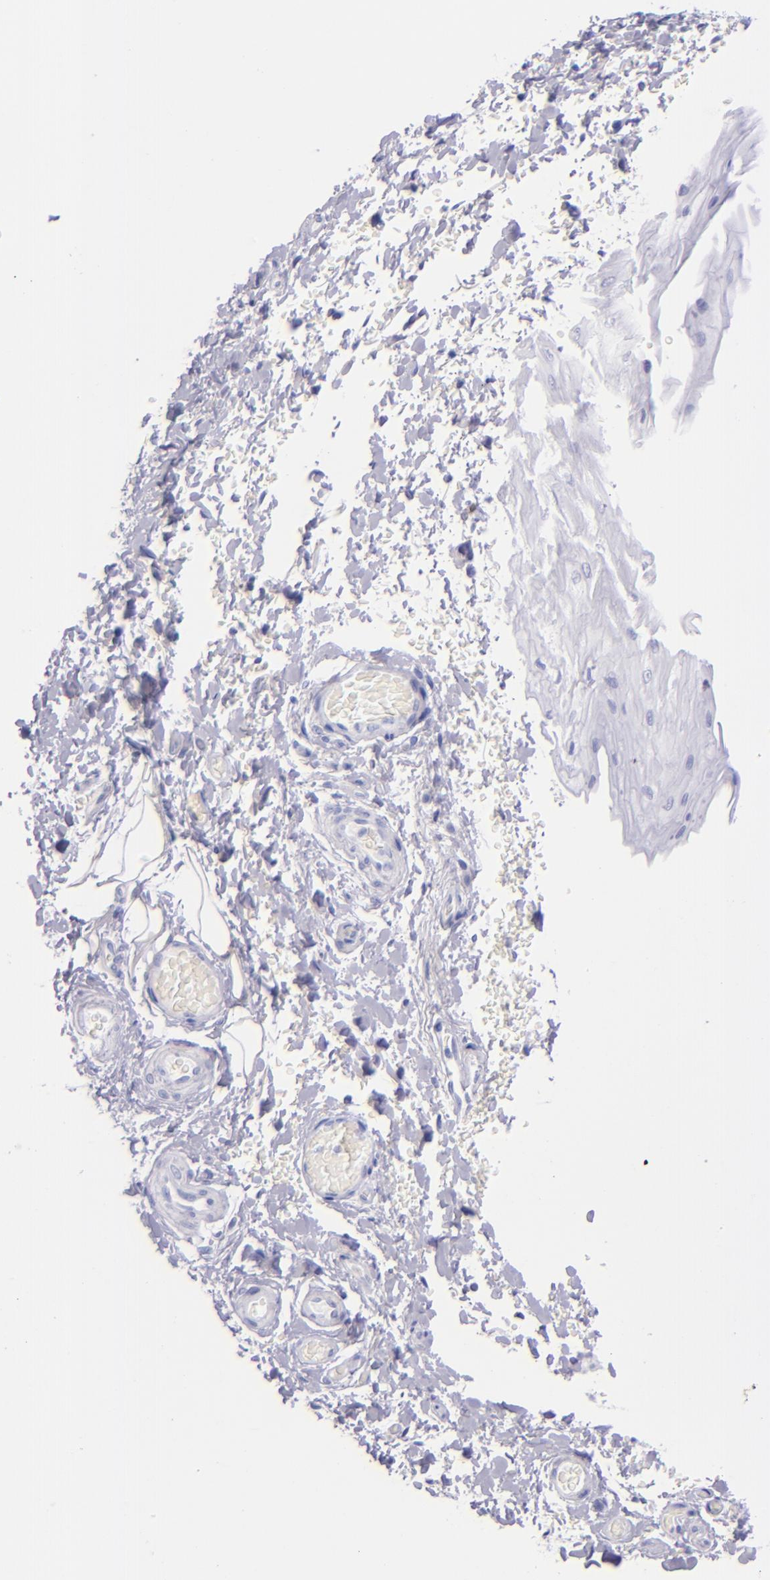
{"staining": {"intensity": "negative", "quantity": "none", "location": "none"}, "tissue": "esophagus", "cell_type": "Squamous epithelial cells", "image_type": "normal", "snomed": [{"axis": "morphology", "description": "Normal tissue, NOS"}, {"axis": "topography", "description": "Esophagus"}], "caption": "Immunohistochemistry of benign human esophagus reveals no staining in squamous epithelial cells. (DAB (3,3'-diaminobenzidine) immunohistochemistry with hematoxylin counter stain).", "gene": "SFTPB", "patient": {"sex": "male", "age": 62}}